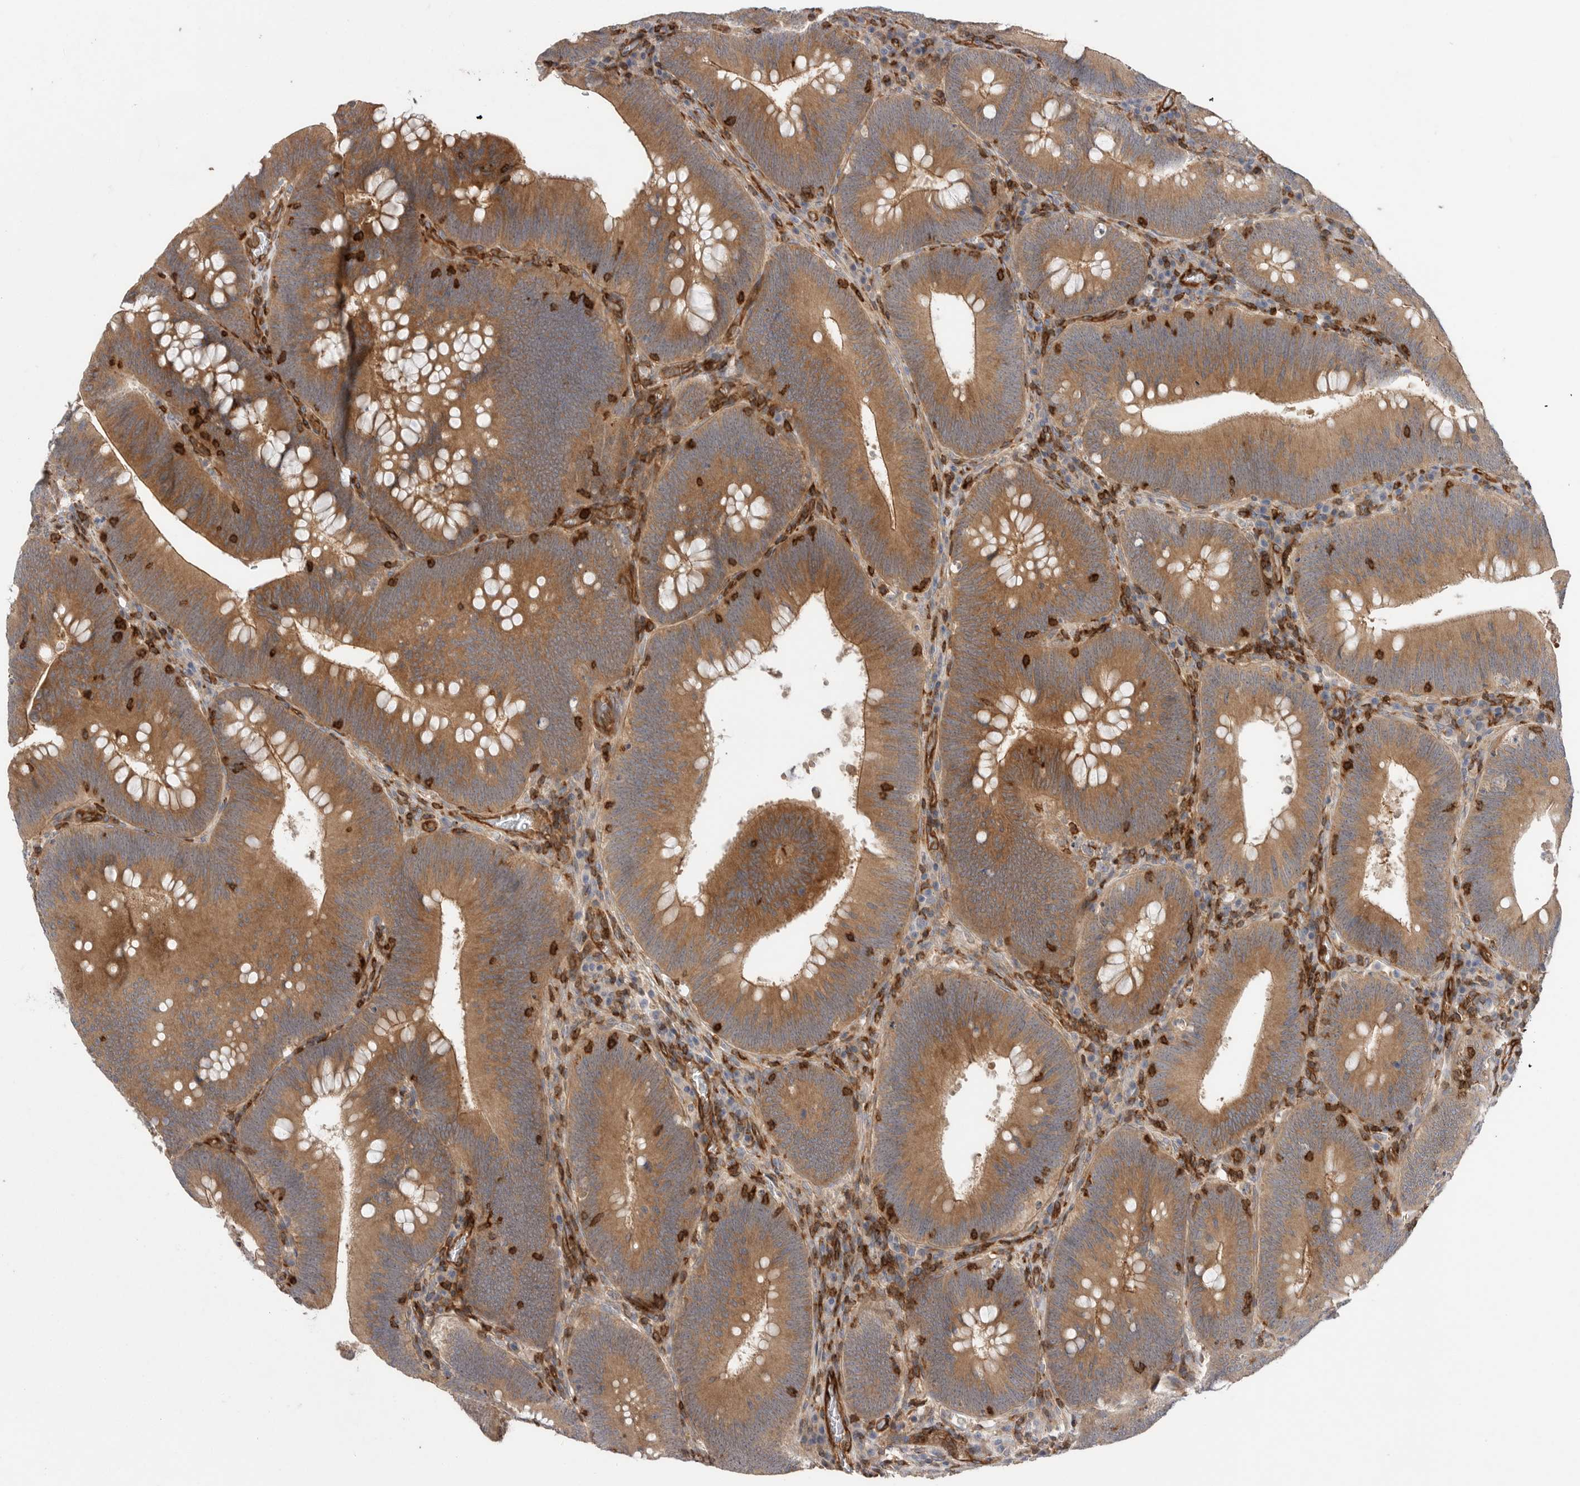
{"staining": {"intensity": "strong", "quantity": ">75%", "location": "cytoplasmic/membranous"}, "tissue": "colorectal cancer", "cell_type": "Tumor cells", "image_type": "cancer", "snomed": [{"axis": "morphology", "description": "Normal tissue, NOS"}, {"axis": "topography", "description": "Colon"}], "caption": "A brown stain highlights strong cytoplasmic/membranous staining of a protein in colorectal cancer tumor cells.", "gene": "PRKCH", "patient": {"sex": "female", "age": 82}}